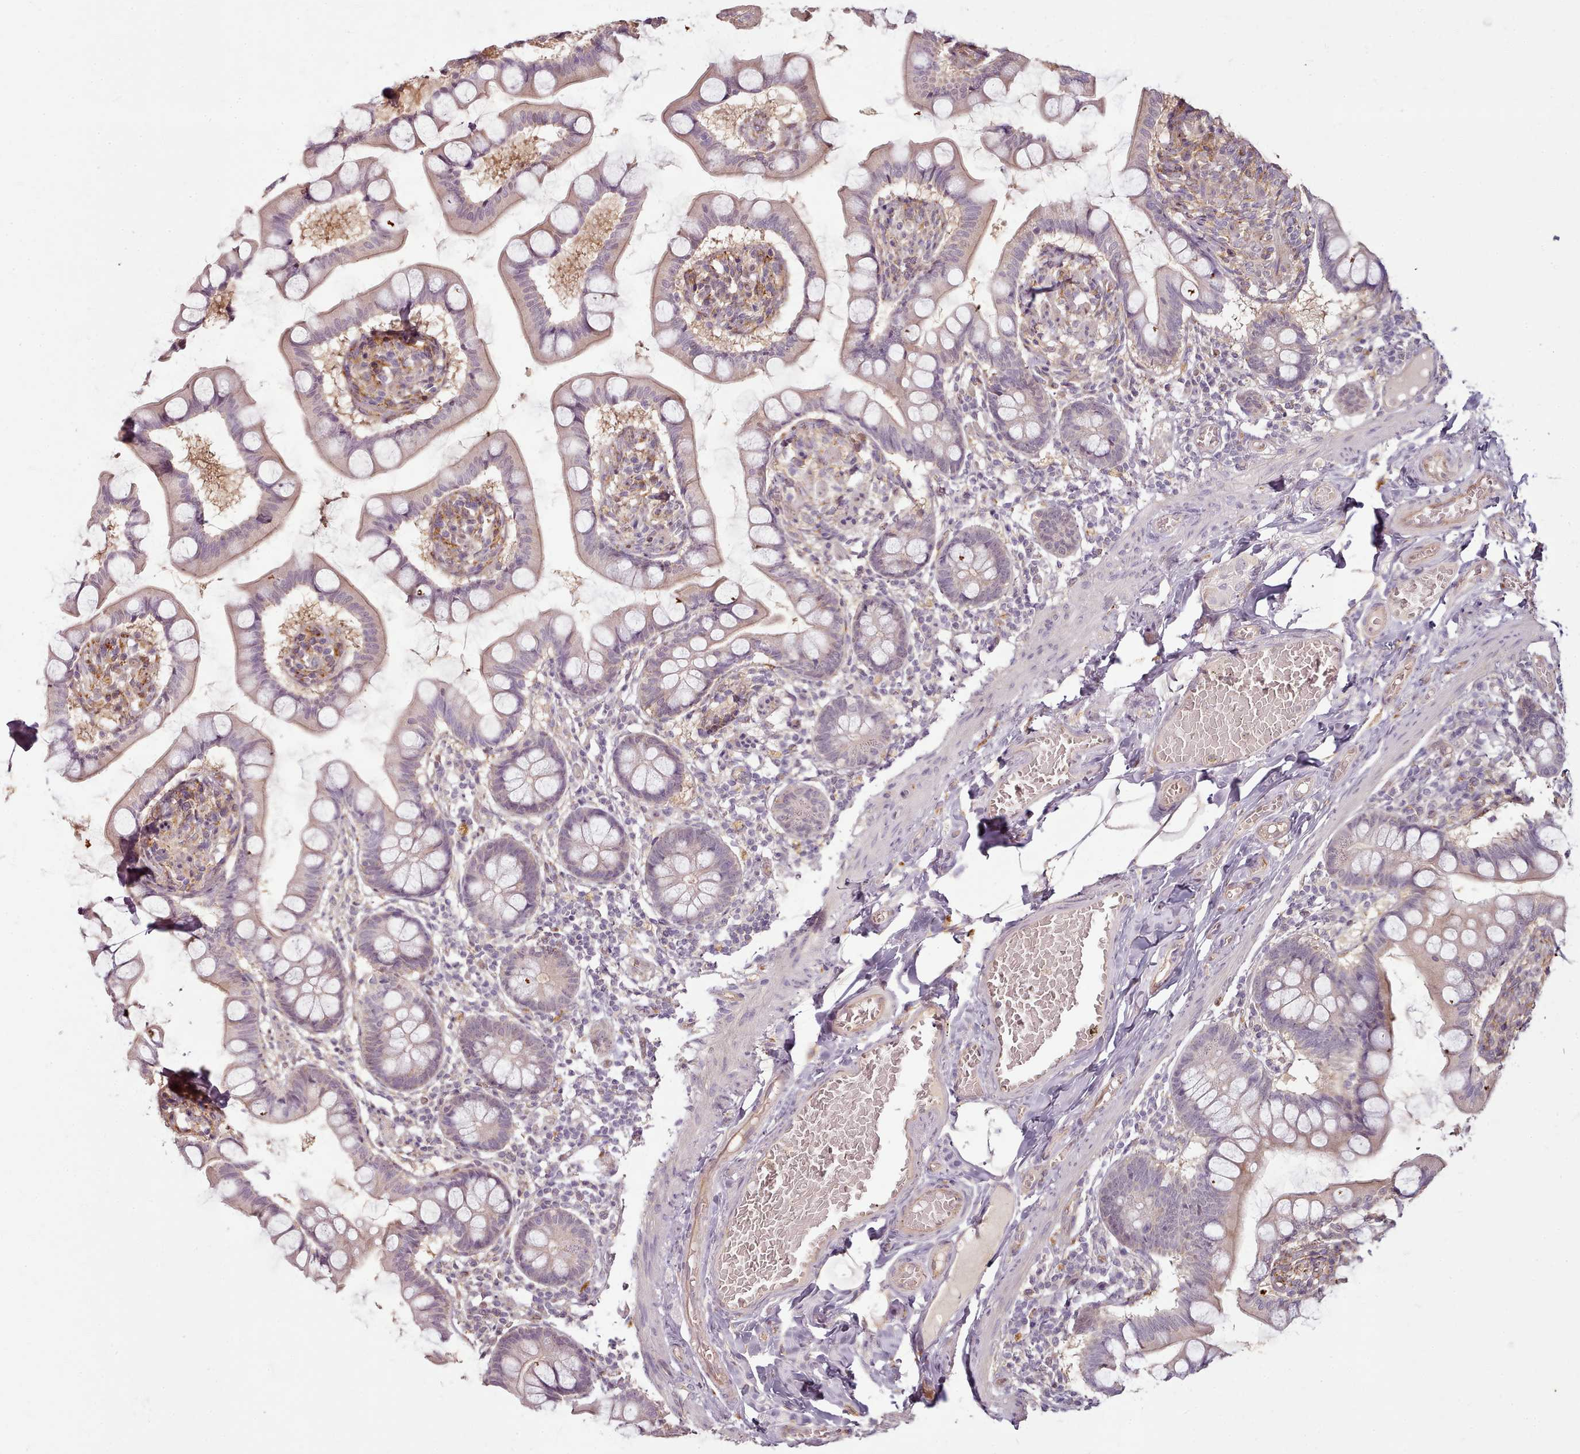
{"staining": {"intensity": "weak", "quantity": "25%-75%", "location": "cytoplasmic/membranous"}, "tissue": "small intestine", "cell_type": "Glandular cells", "image_type": "normal", "snomed": [{"axis": "morphology", "description": "Normal tissue, NOS"}, {"axis": "topography", "description": "Small intestine"}], "caption": "Weak cytoplasmic/membranous positivity is present in approximately 25%-75% of glandular cells in benign small intestine.", "gene": "C1QTNF5", "patient": {"sex": "male", "age": 41}}